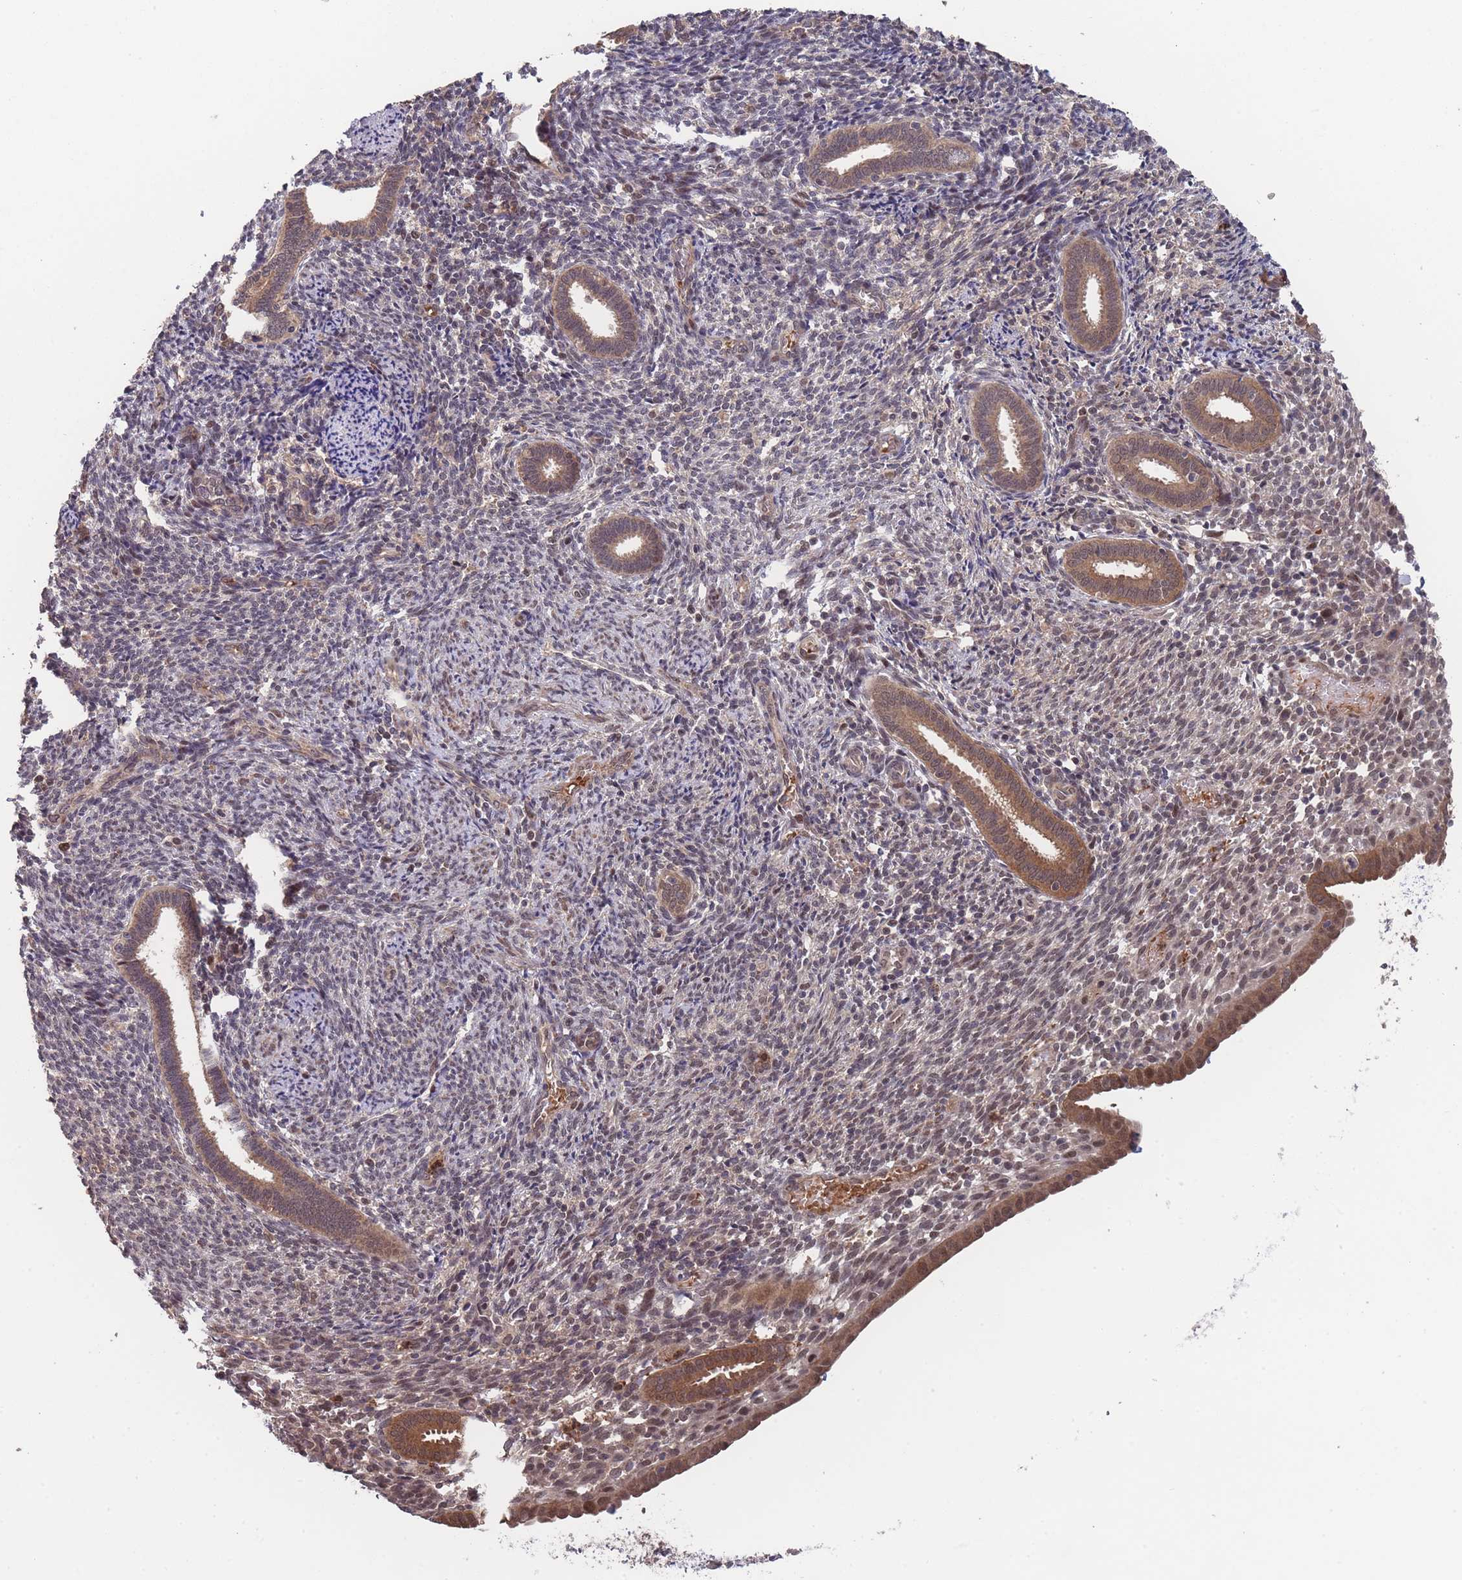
{"staining": {"intensity": "weak", "quantity": "25%-75%", "location": "cytoplasmic/membranous,nuclear"}, "tissue": "endometrium", "cell_type": "Cells in endometrial stroma", "image_type": "normal", "snomed": [{"axis": "morphology", "description": "Normal tissue, NOS"}, {"axis": "topography", "description": "Endometrium"}], "caption": "This photomicrograph shows unremarkable endometrium stained with immunohistochemistry to label a protein in brown. The cytoplasmic/membranous,nuclear of cells in endometrial stroma show weak positivity for the protein. Nuclei are counter-stained blue.", "gene": "SF3B1", "patient": {"sex": "female", "age": 32}}